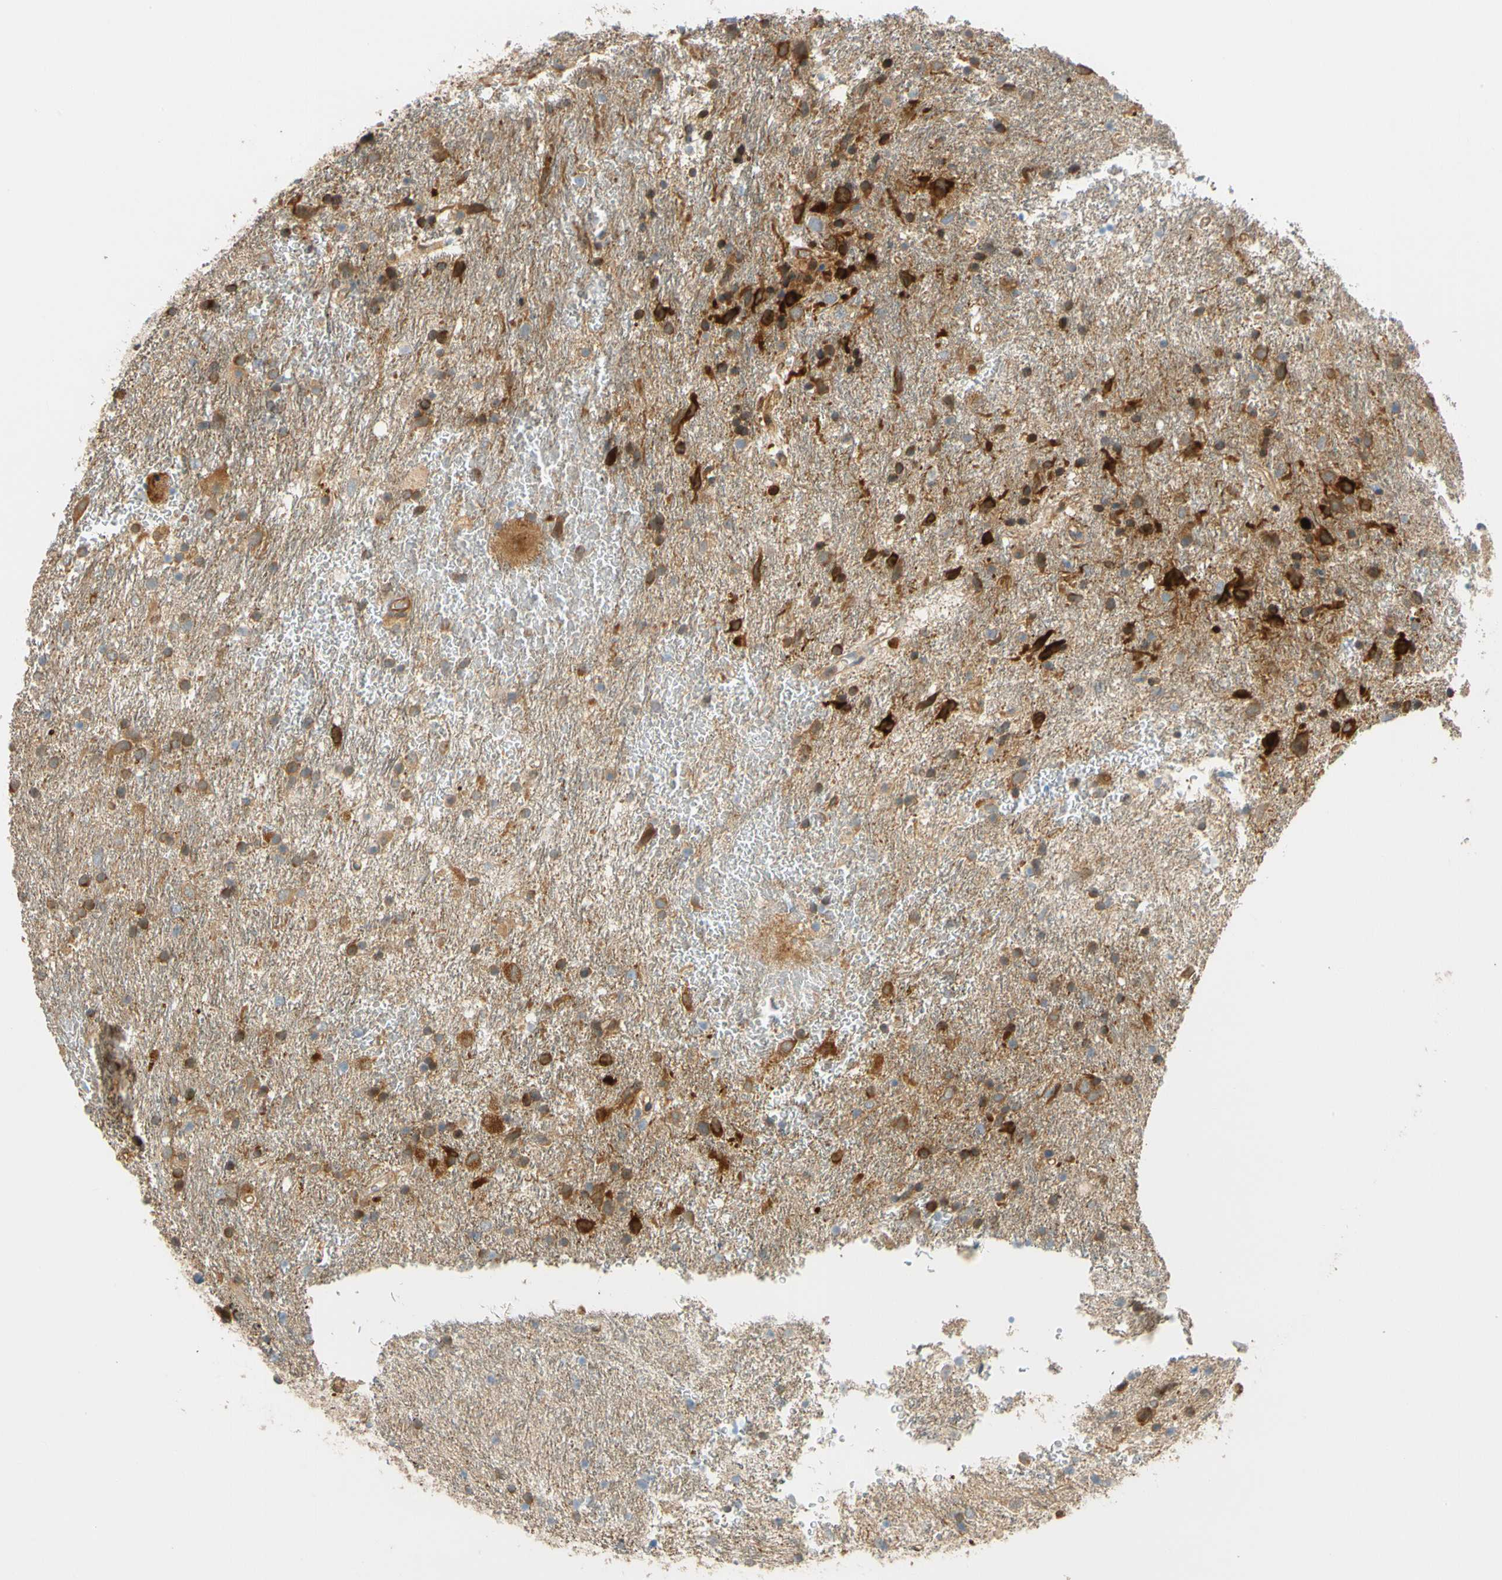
{"staining": {"intensity": "moderate", "quantity": "25%-75%", "location": "cytoplasmic/membranous"}, "tissue": "glioma", "cell_type": "Tumor cells", "image_type": "cancer", "snomed": [{"axis": "morphology", "description": "Glioma, malignant, Low grade"}, {"axis": "topography", "description": "Brain"}], "caption": "Immunohistochemical staining of human malignant glioma (low-grade) demonstrates moderate cytoplasmic/membranous protein staining in approximately 25%-75% of tumor cells.", "gene": "PARP14", "patient": {"sex": "male", "age": 77}}